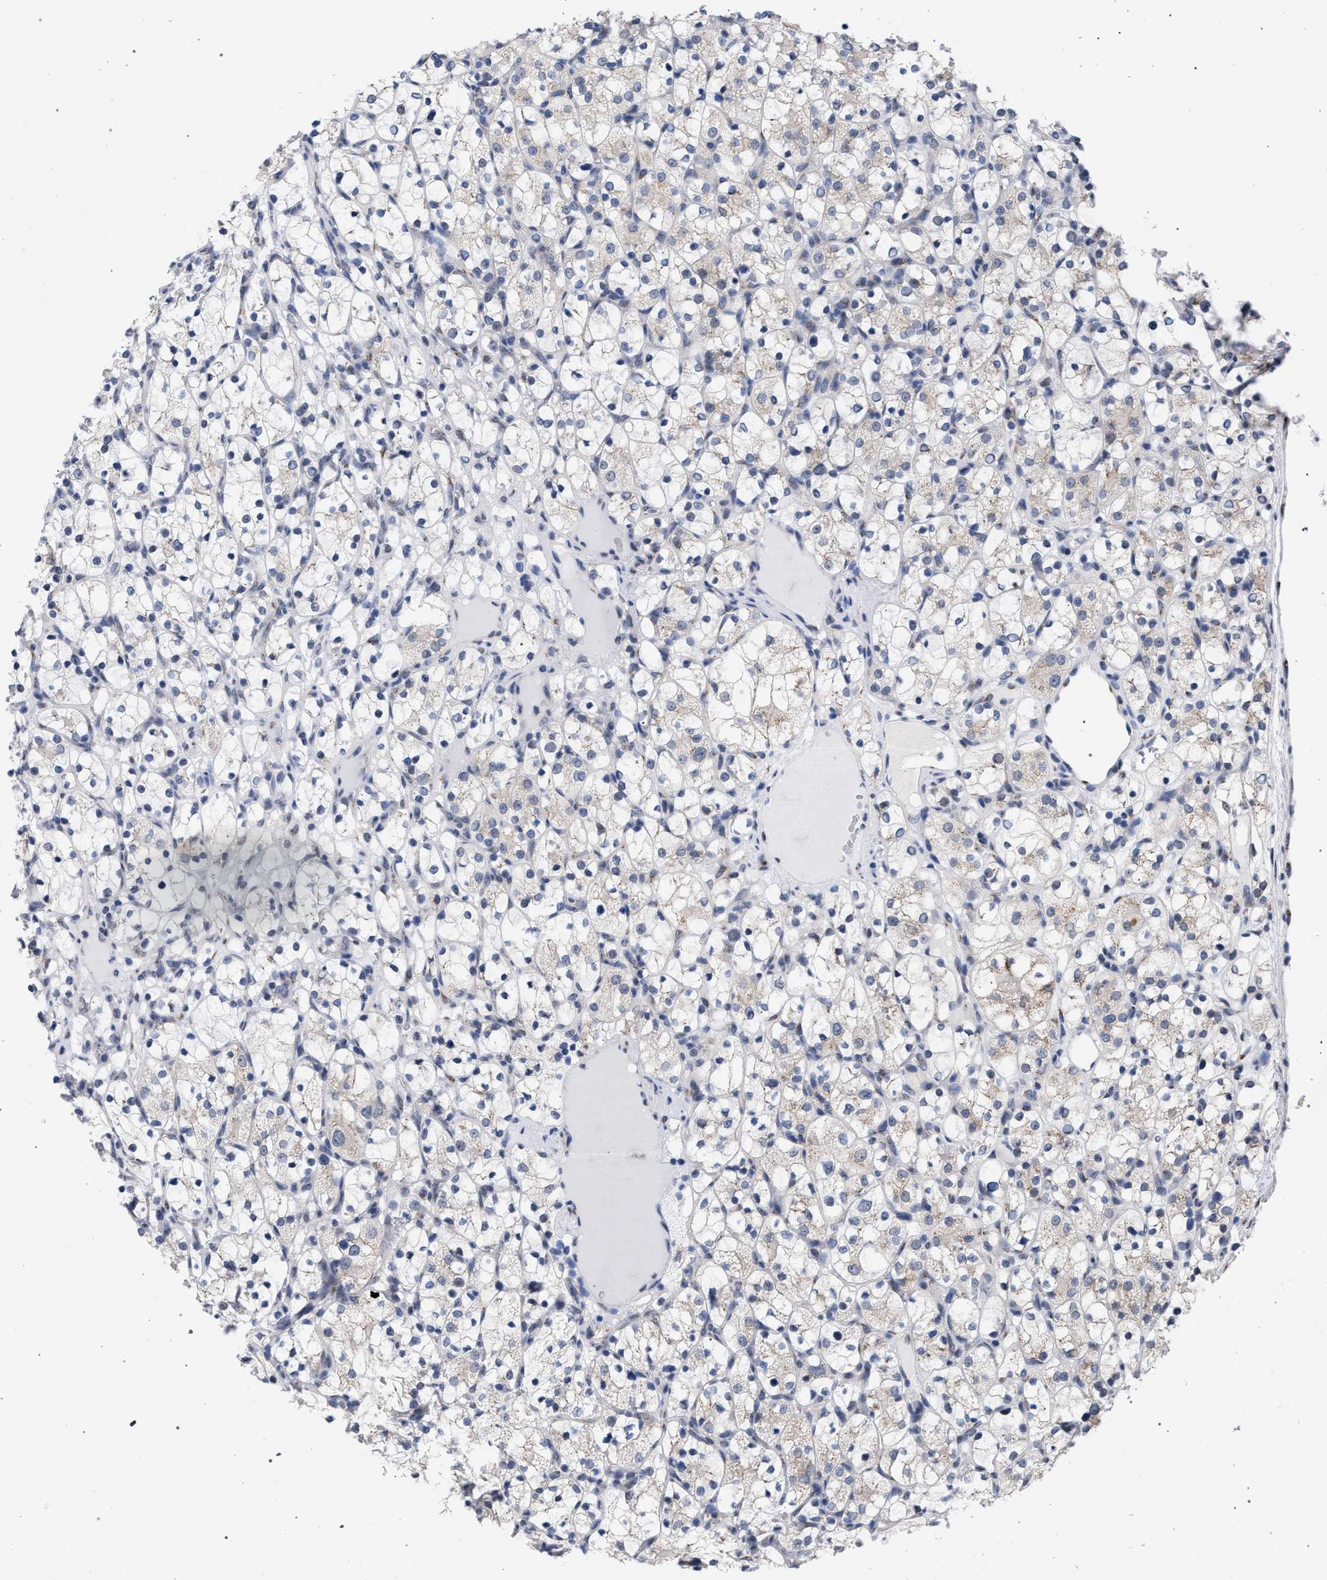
{"staining": {"intensity": "negative", "quantity": "none", "location": "none"}, "tissue": "renal cancer", "cell_type": "Tumor cells", "image_type": "cancer", "snomed": [{"axis": "morphology", "description": "Adenocarcinoma, NOS"}, {"axis": "topography", "description": "Kidney"}], "caption": "The micrograph demonstrates no significant expression in tumor cells of renal cancer (adenocarcinoma).", "gene": "GOLGA2", "patient": {"sex": "female", "age": 69}}